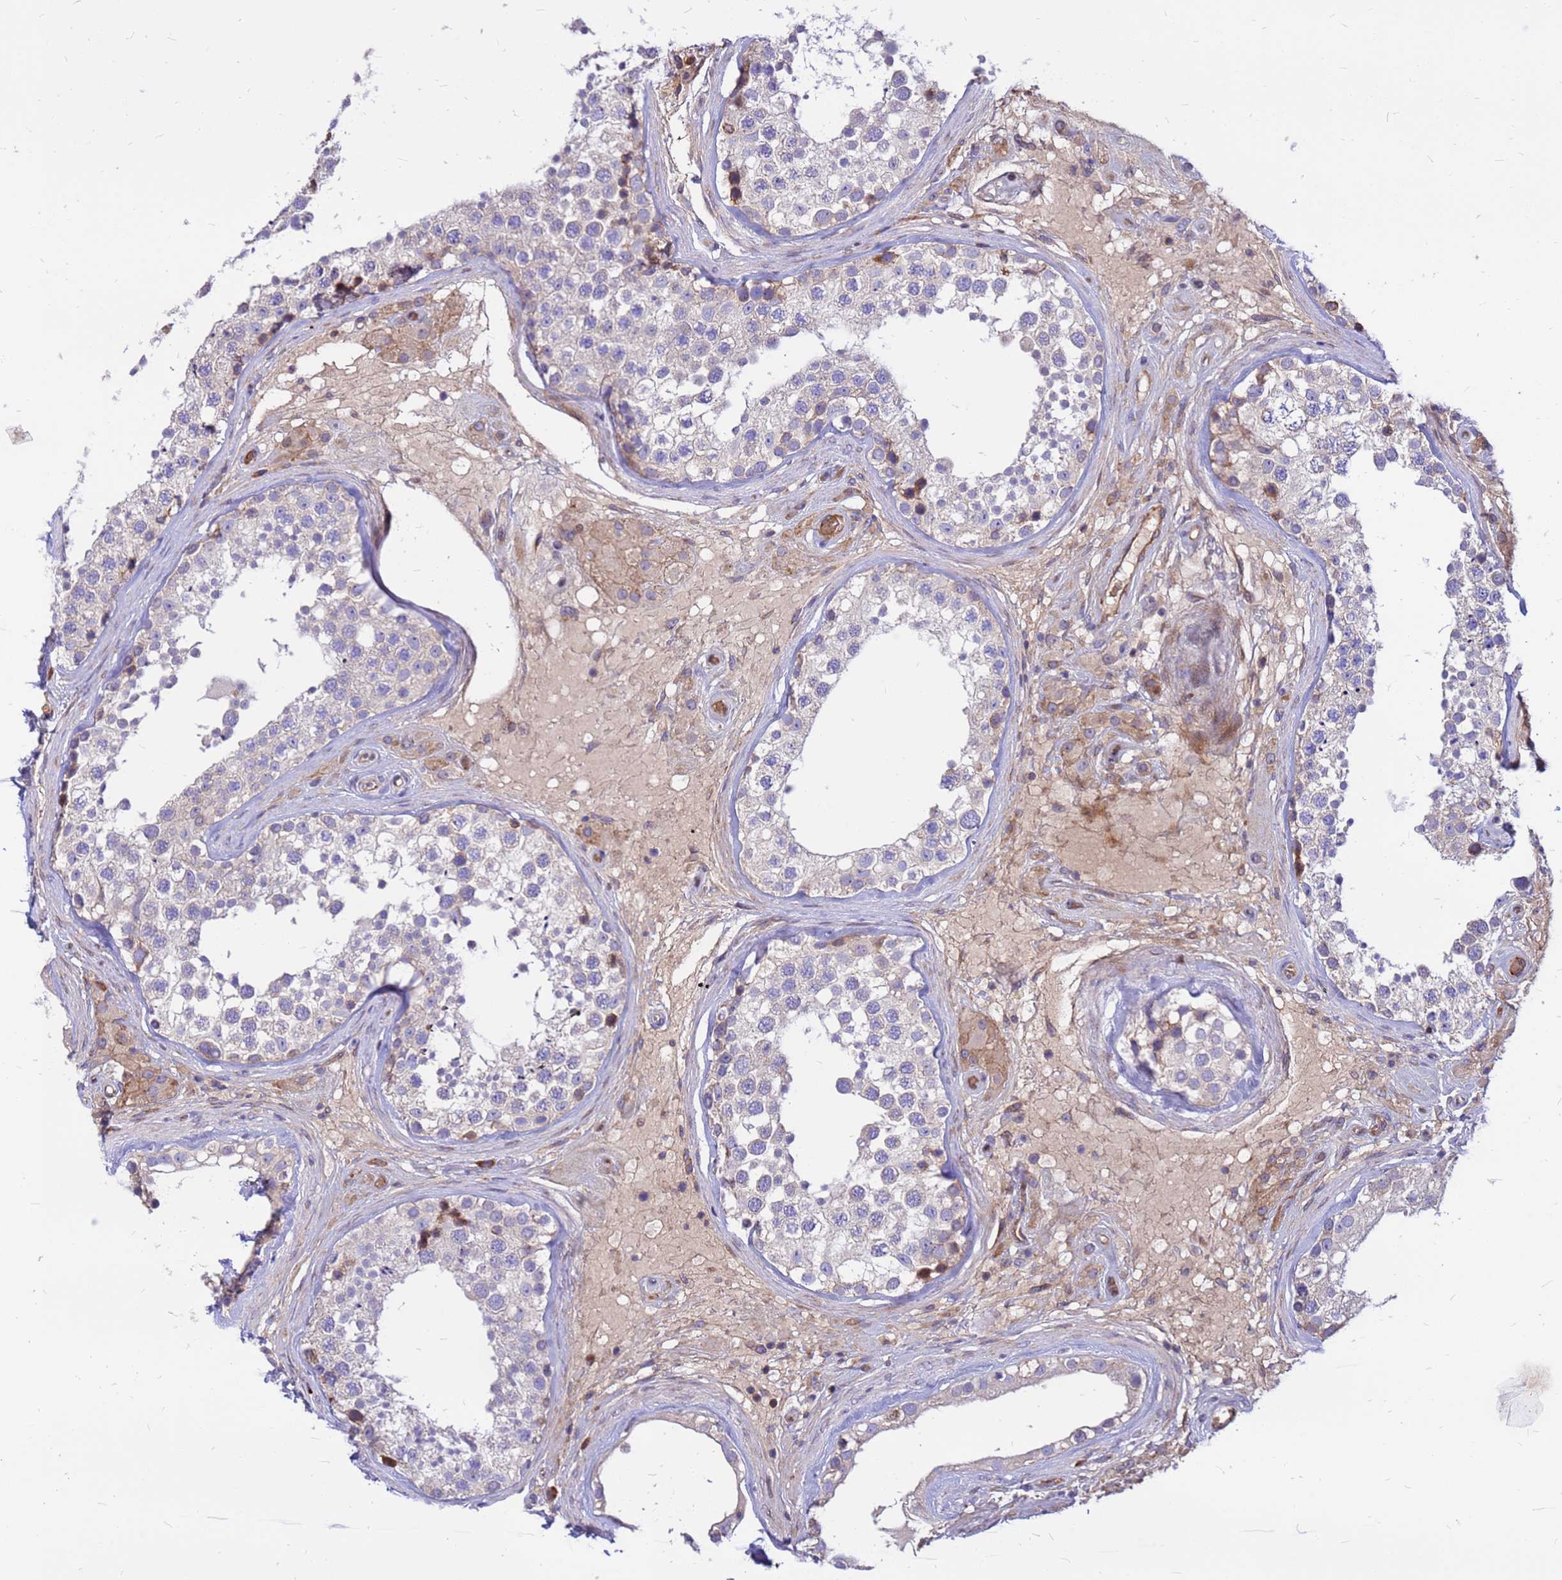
{"staining": {"intensity": "moderate", "quantity": "<25%", "location": "cytoplasmic/membranous"}, "tissue": "testis", "cell_type": "Cells in seminiferous ducts", "image_type": "normal", "snomed": [{"axis": "morphology", "description": "Normal tissue, NOS"}, {"axis": "topography", "description": "Testis"}], "caption": "Moderate cytoplasmic/membranous positivity is appreciated in about <25% of cells in seminiferous ducts in benign testis. Using DAB (3,3'-diaminobenzidine) (brown) and hematoxylin (blue) stains, captured at high magnification using brightfield microscopy.", "gene": "ZNF669", "patient": {"sex": "male", "age": 46}}